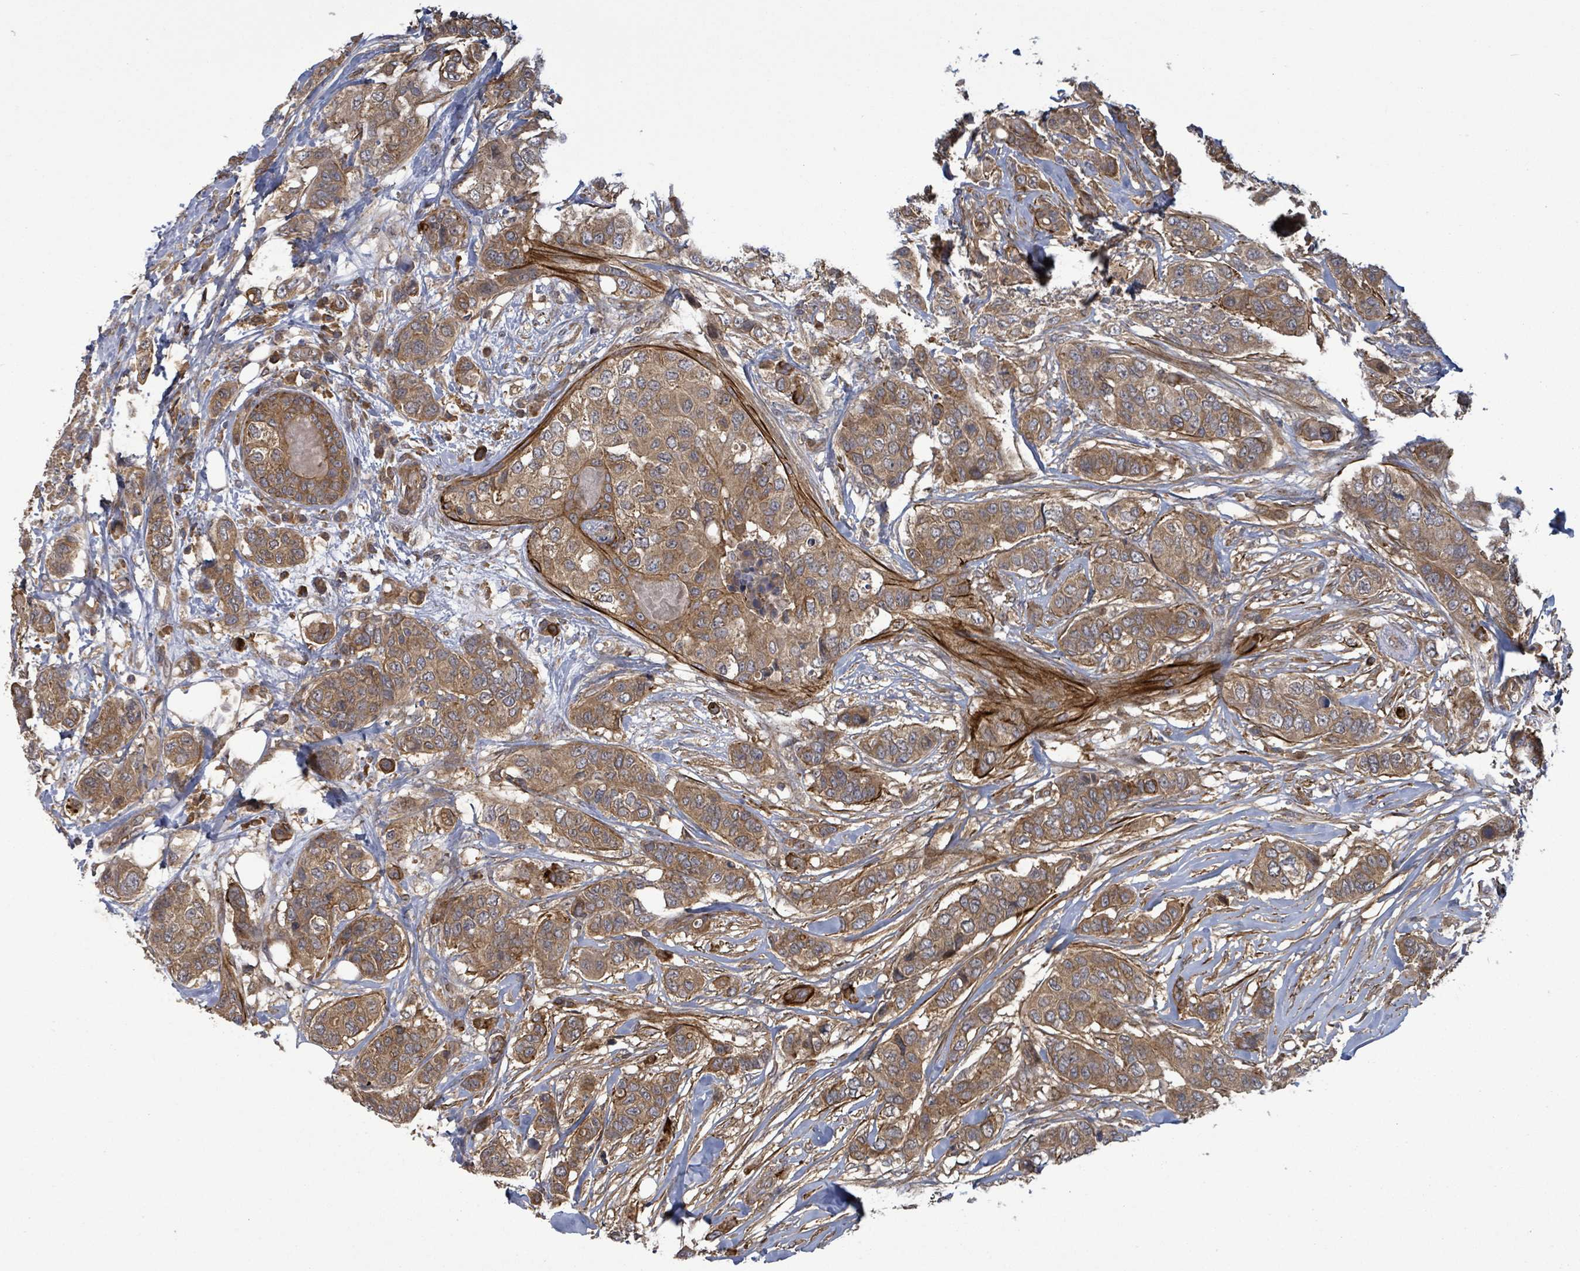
{"staining": {"intensity": "moderate", "quantity": ">75%", "location": "cytoplasmic/membranous"}, "tissue": "breast cancer", "cell_type": "Tumor cells", "image_type": "cancer", "snomed": [{"axis": "morphology", "description": "Lobular carcinoma"}, {"axis": "topography", "description": "Breast"}], "caption": "A high-resolution histopathology image shows immunohistochemistry (IHC) staining of breast cancer, which displays moderate cytoplasmic/membranous staining in approximately >75% of tumor cells. (DAB (3,3'-diaminobenzidine) IHC with brightfield microscopy, high magnification).", "gene": "MAP3K6", "patient": {"sex": "female", "age": 51}}